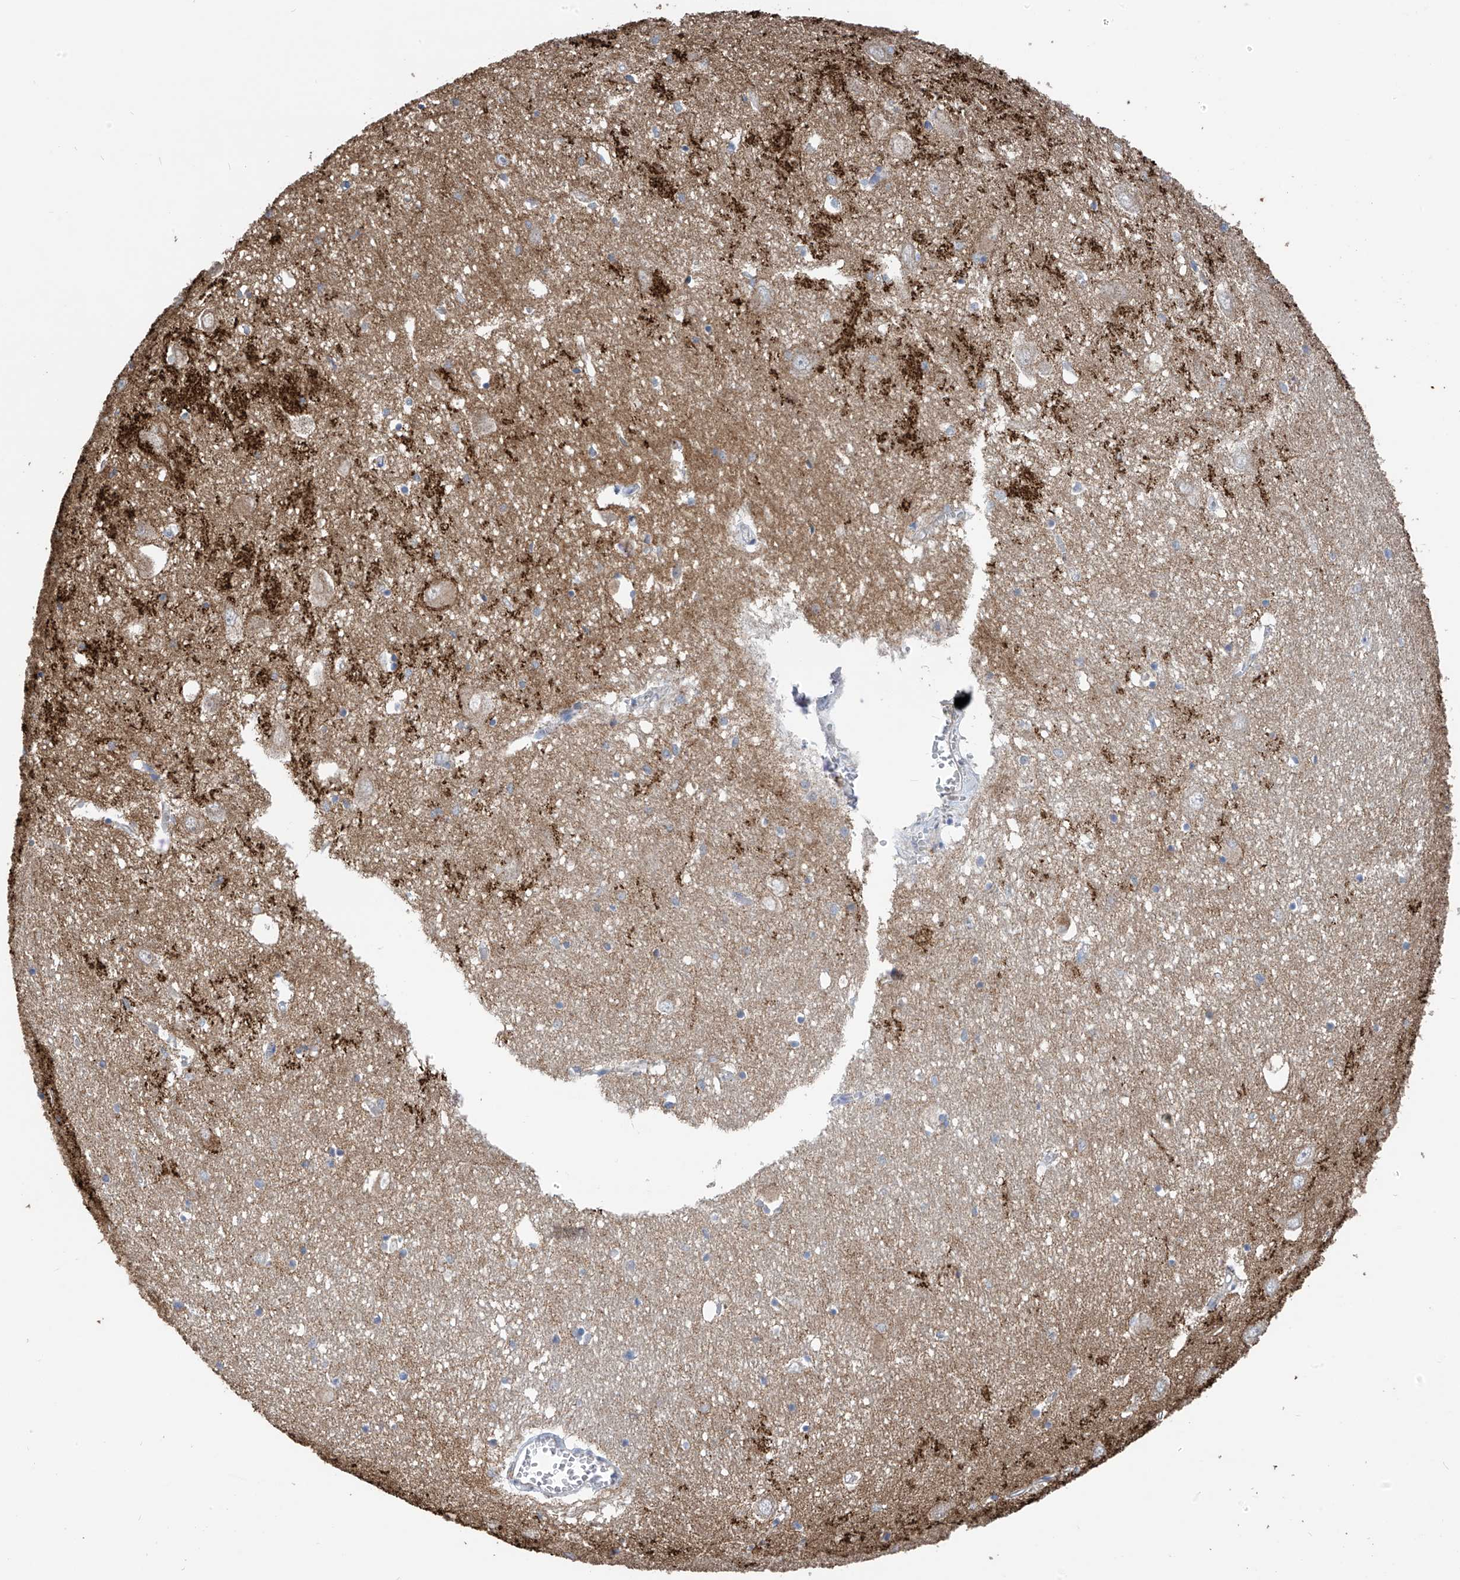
{"staining": {"intensity": "negative", "quantity": "none", "location": "none"}, "tissue": "hippocampus", "cell_type": "Glial cells", "image_type": "normal", "snomed": [{"axis": "morphology", "description": "Normal tissue, NOS"}, {"axis": "topography", "description": "Hippocampus"}], "caption": "Micrograph shows no significant protein expression in glial cells of unremarkable hippocampus. (DAB immunohistochemistry (IHC) with hematoxylin counter stain).", "gene": "SYN3", "patient": {"sex": "female", "age": 64}}